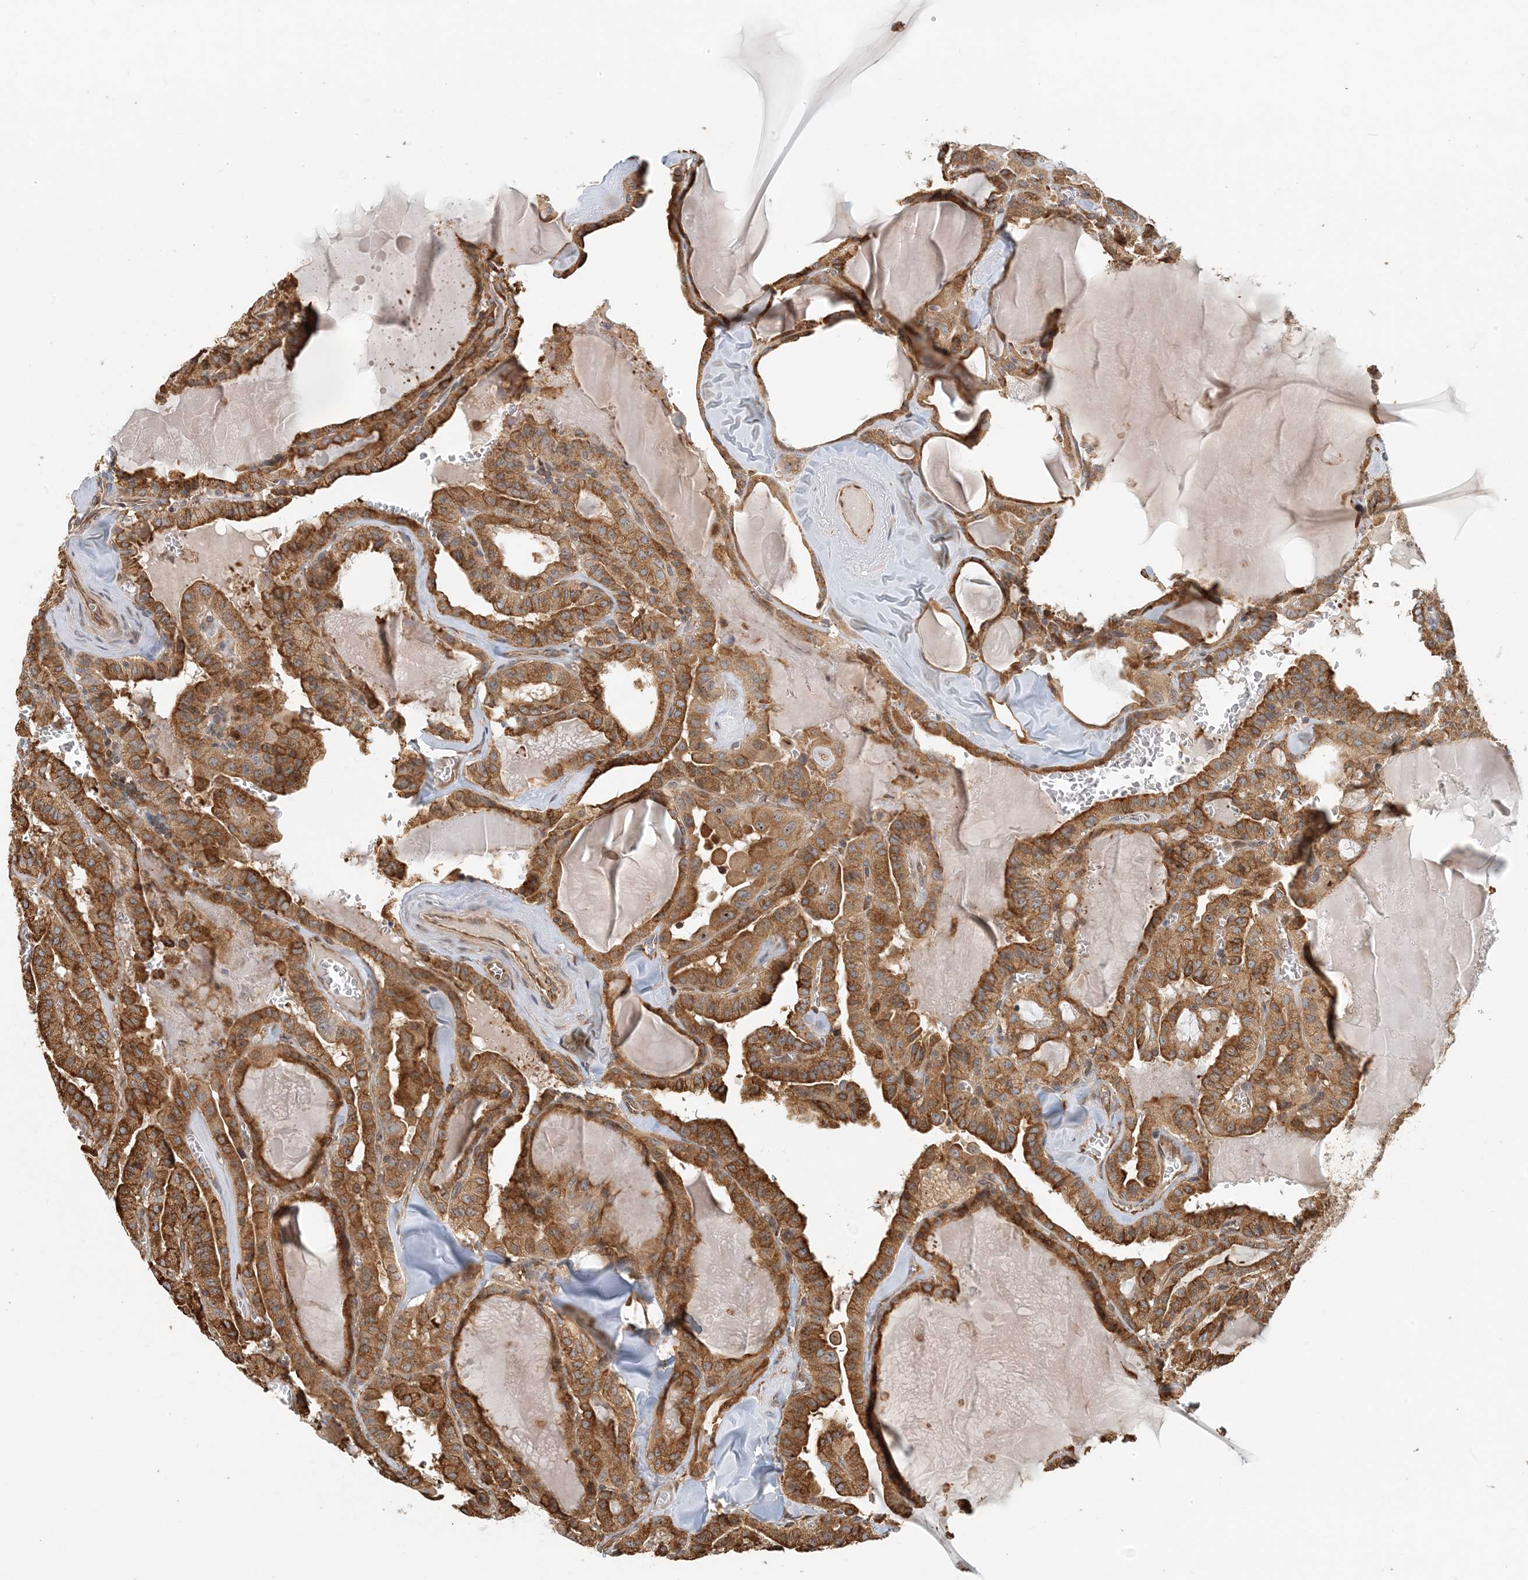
{"staining": {"intensity": "moderate", "quantity": ">75%", "location": "cytoplasmic/membranous"}, "tissue": "thyroid cancer", "cell_type": "Tumor cells", "image_type": "cancer", "snomed": [{"axis": "morphology", "description": "Papillary adenocarcinoma, NOS"}, {"axis": "topography", "description": "Thyroid gland"}], "caption": "A medium amount of moderate cytoplasmic/membranous expression is appreciated in approximately >75% of tumor cells in thyroid papillary adenocarcinoma tissue.", "gene": "HNMT", "patient": {"sex": "male", "age": 52}}